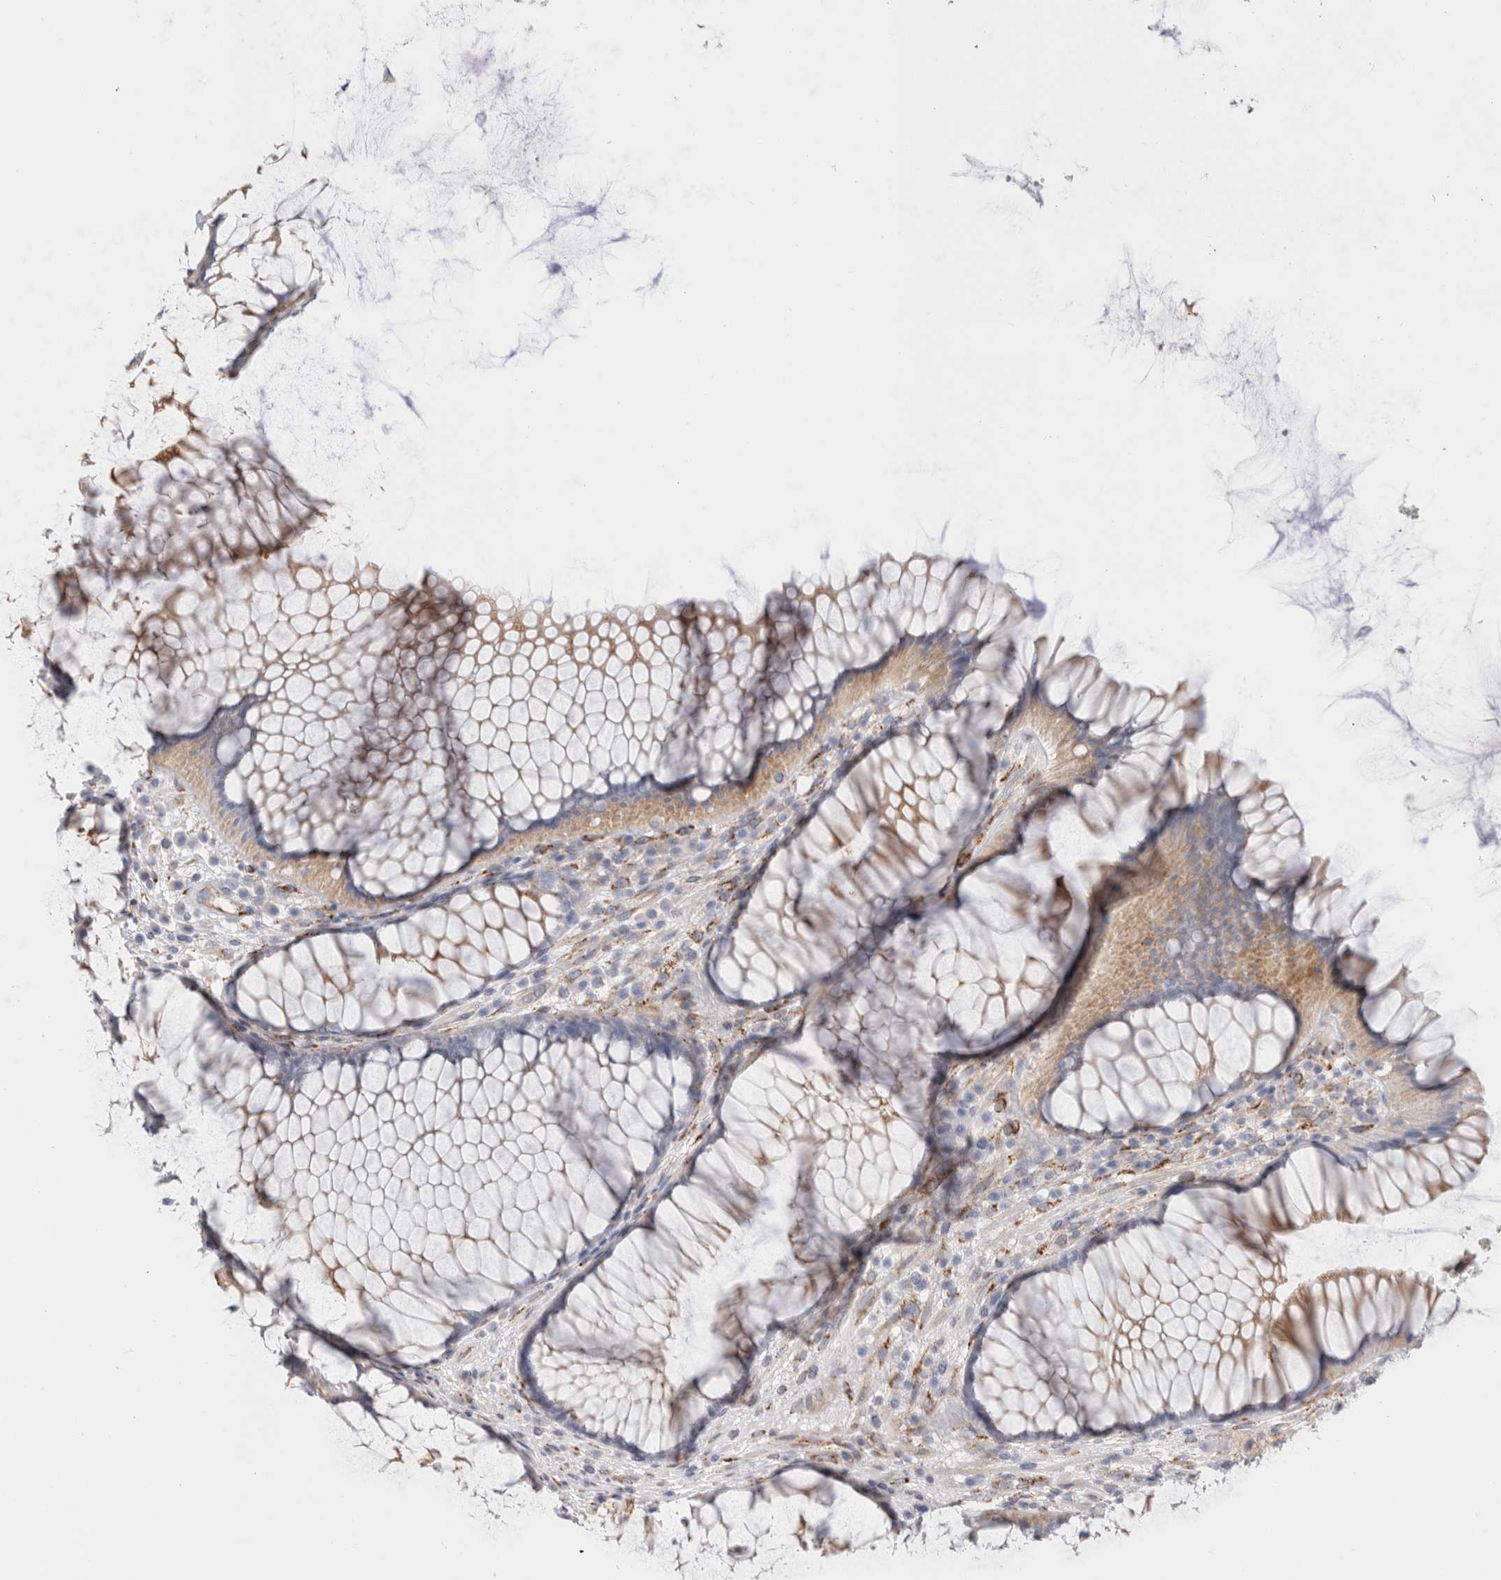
{"staining": {"intensity": "weak", "quantity": ">75%", "location": "cytoplasmic/membranous"}, "tissue": "rectum", "cell_type": "Glandular cells", "image_type": "normal", "snomed": [{"axis": "morphology", "description": "Normal tissue, NOS"}, {"axis": "topography", "description": "Rectum"}], "caption": "Weak cytoplasmic/membranous staining for a protein is present in about >75% of glandular cells of normal rectum using immunohistochemistry (IHC).", "gene": "CNPY4", "patient": {"sex": "male", "age": 51}}